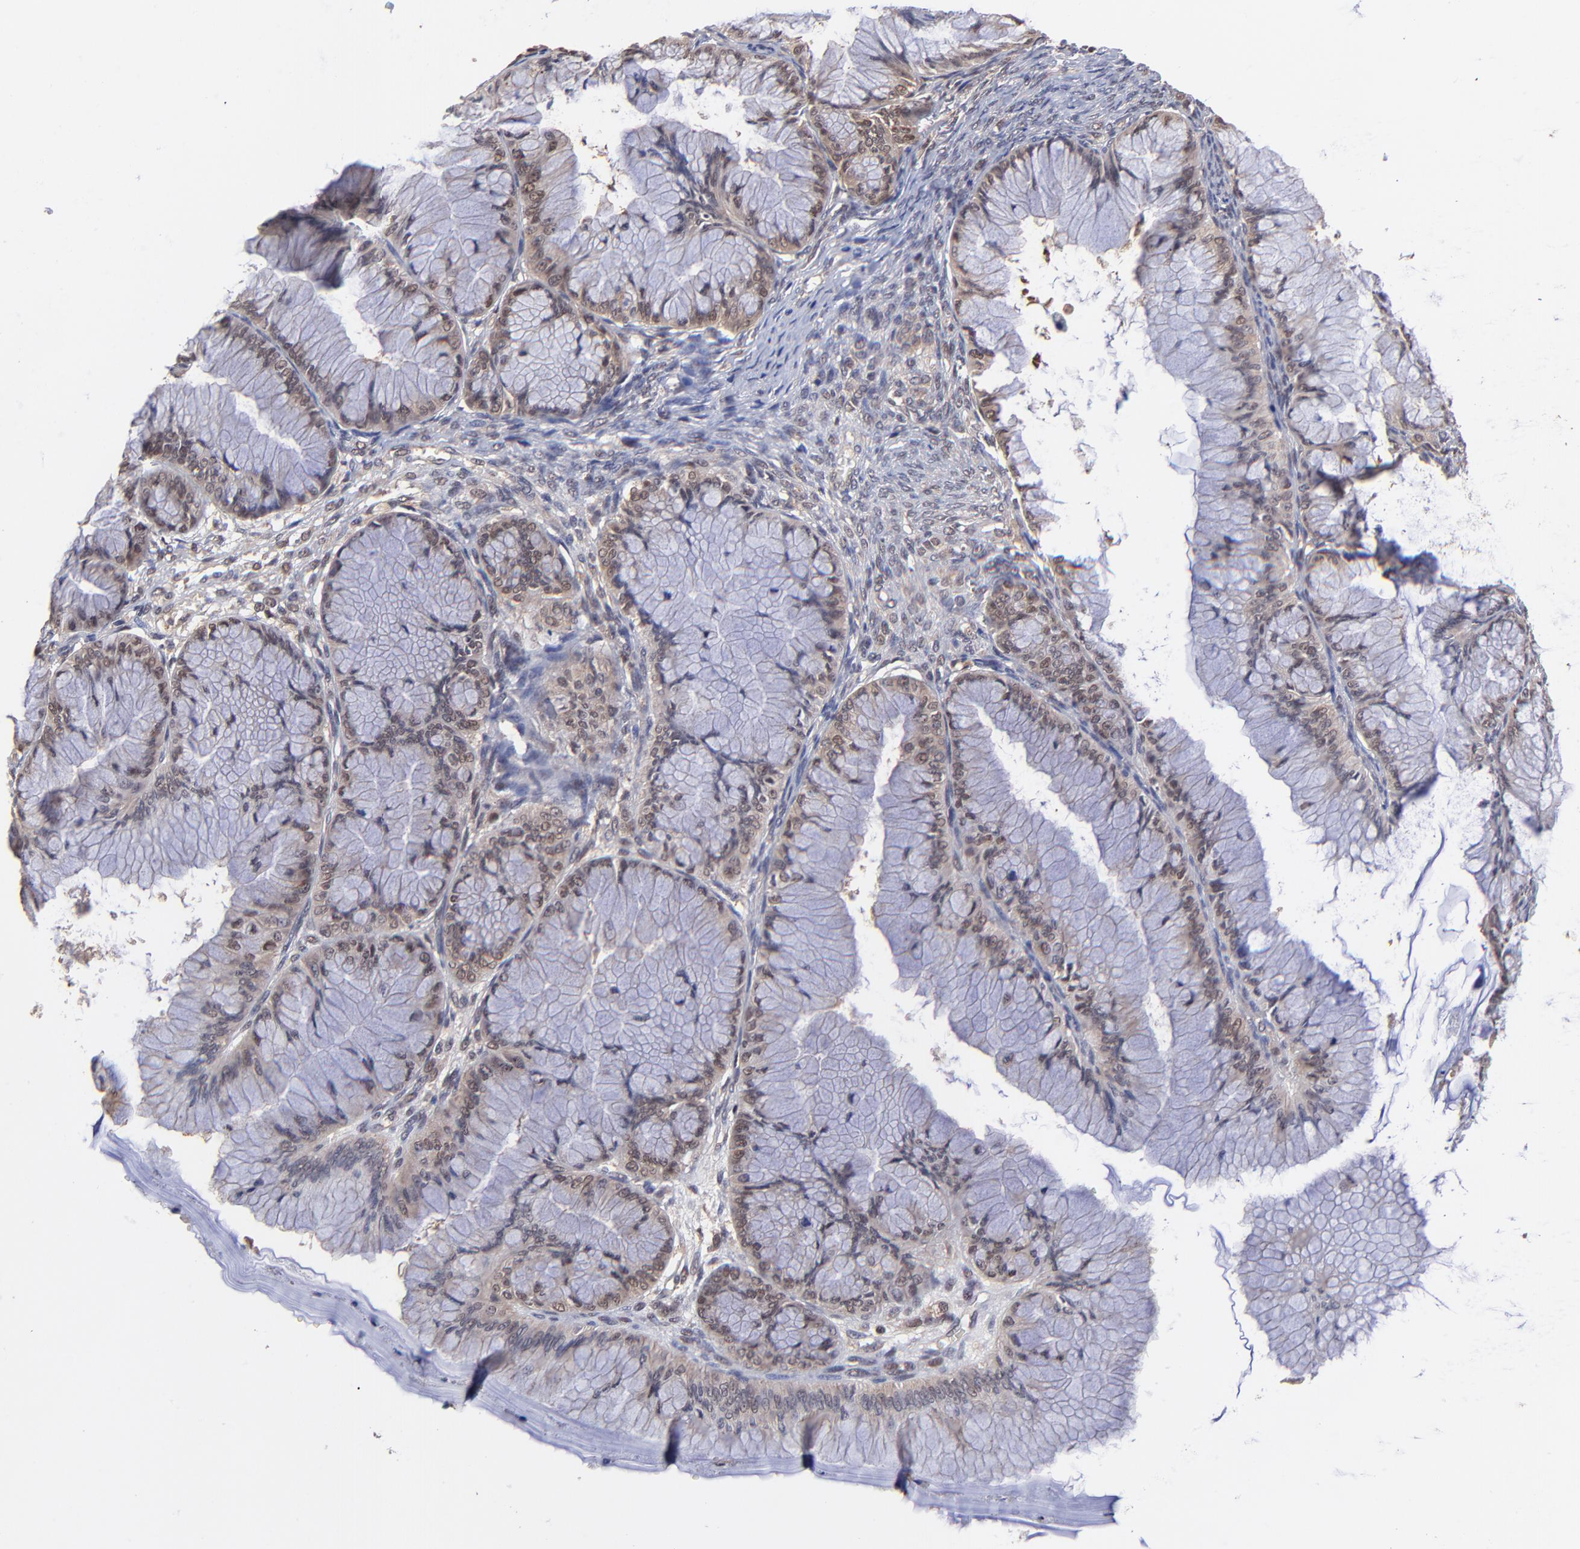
{"staining": {"intensity": "weak", "quantity": "25%-75%", "location": "cytoplasmic/membranous,nuclear"}, "tissue": "ovarian cancer", "cell_type": "Tumor cells", "image_type": "cancer", "snomed": [{"axis": "morphology", "description": "Cystadenocarcinoma, mucinous, NOS"}, {"axis": "topography", "description": "Ovary"}], "caption": "The image displays a brown stain indicating the presence of a protein in the cytoplasmic/membranous and nuclear of tumor cells in ovarian cancer (mucinous cystadenocarcinoma). (Stains: DAB in brown, nuclei in blue, Microscopy: brightfield microscopy at high magnification).", "gene": "PSMA6", "patient": {"sex": "female", "age": 63}}